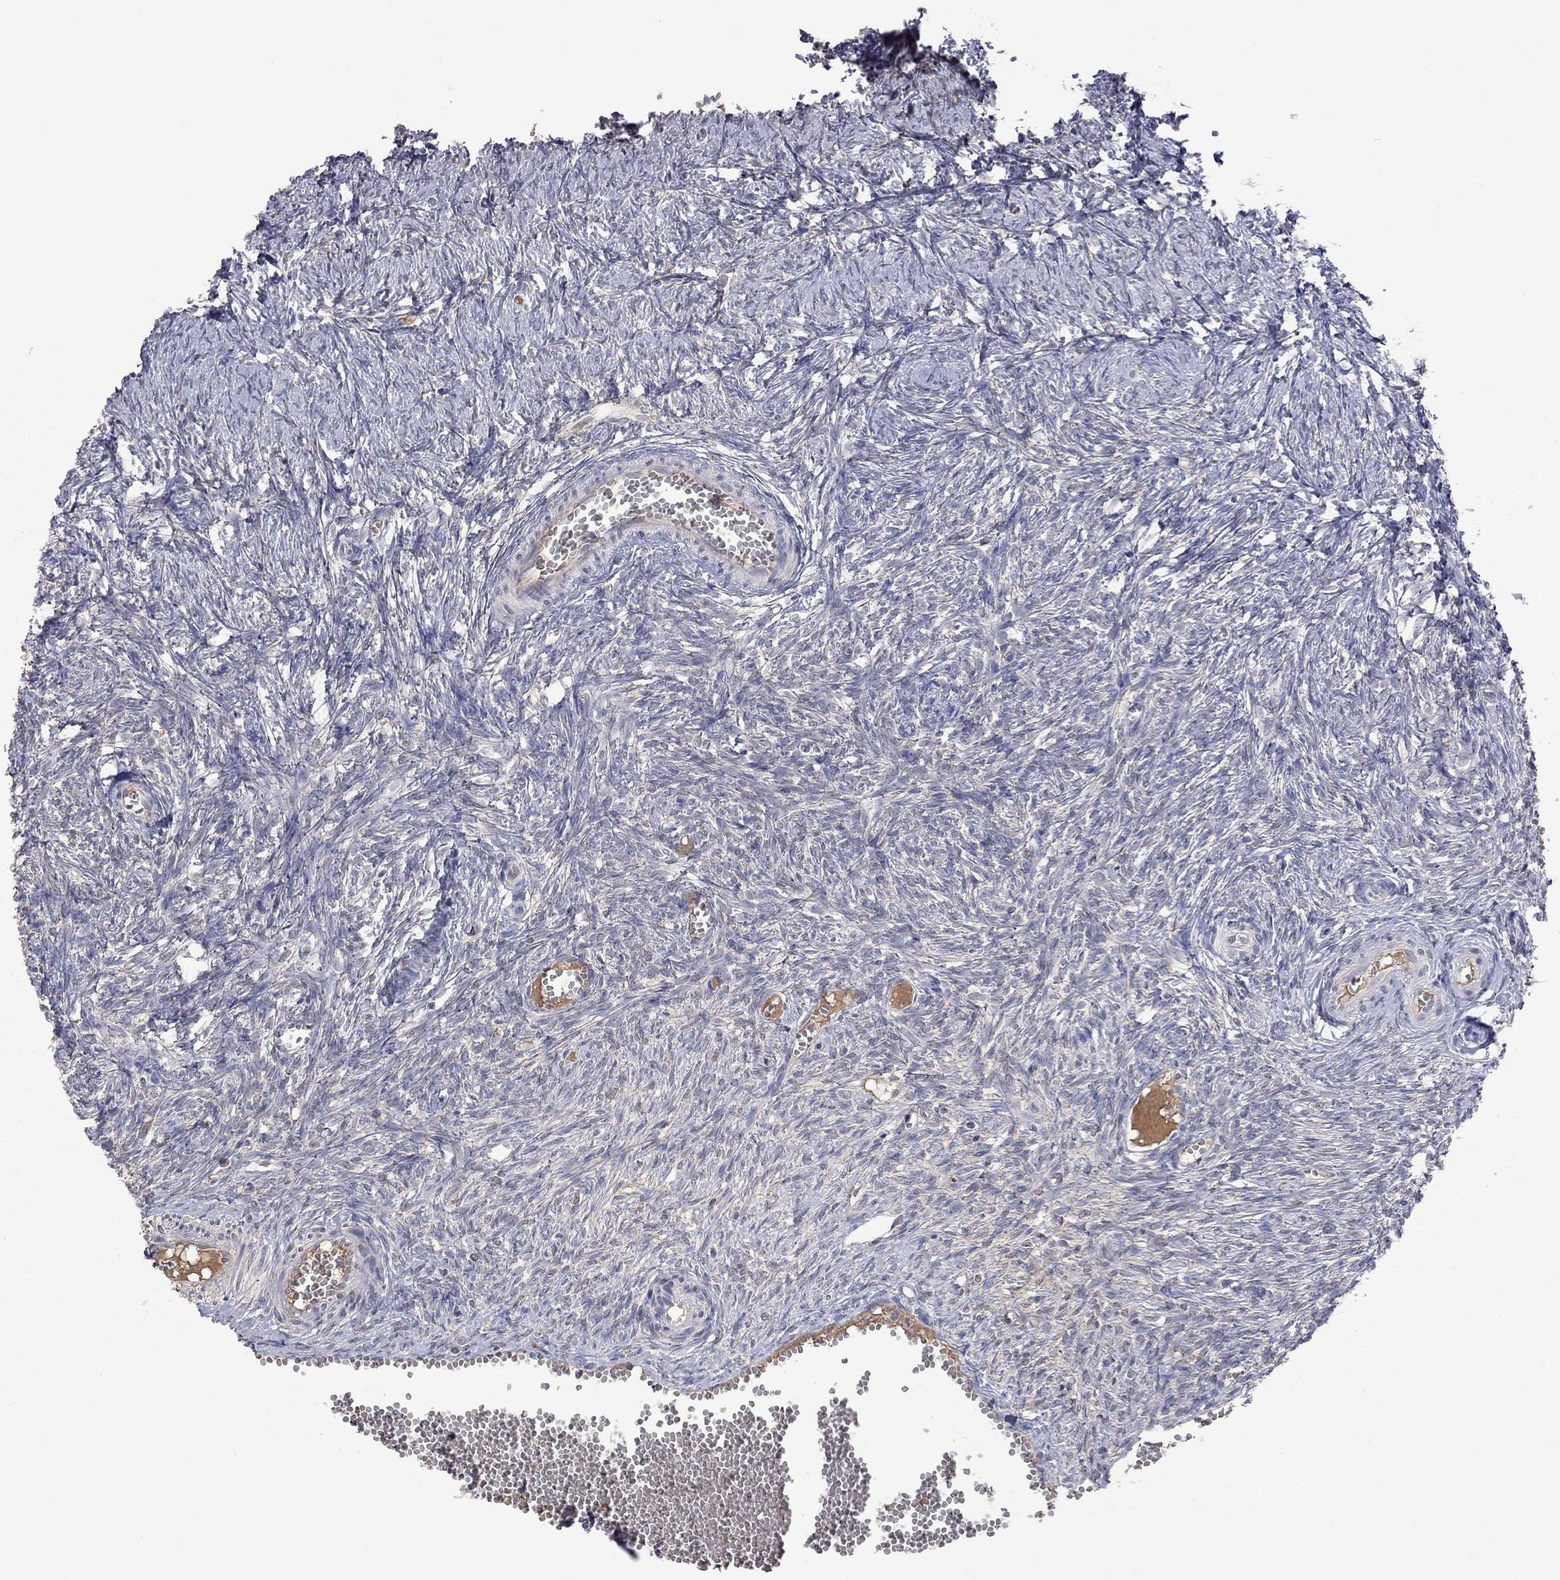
{"staining": {"intensity": "weak", "quantity": "25%-75%", "location": "cytoplasmic/membranous"}, "tissue": "ovary", "cell_type": "Follicle cells", "image_type": "normal", "snomed": [{"axis": "morphology", "description": "Normal tissue, NOS"}, {"axis": "topography", "description": "Ovary"}], "caption": "The histopathology image exhibits a brown stain indicating the presence of a protein in the cytoplasmic/membranous of follicle cells in ovary.", "gene": "HTR6", "patient": {"sex": "female", "age": 43}}